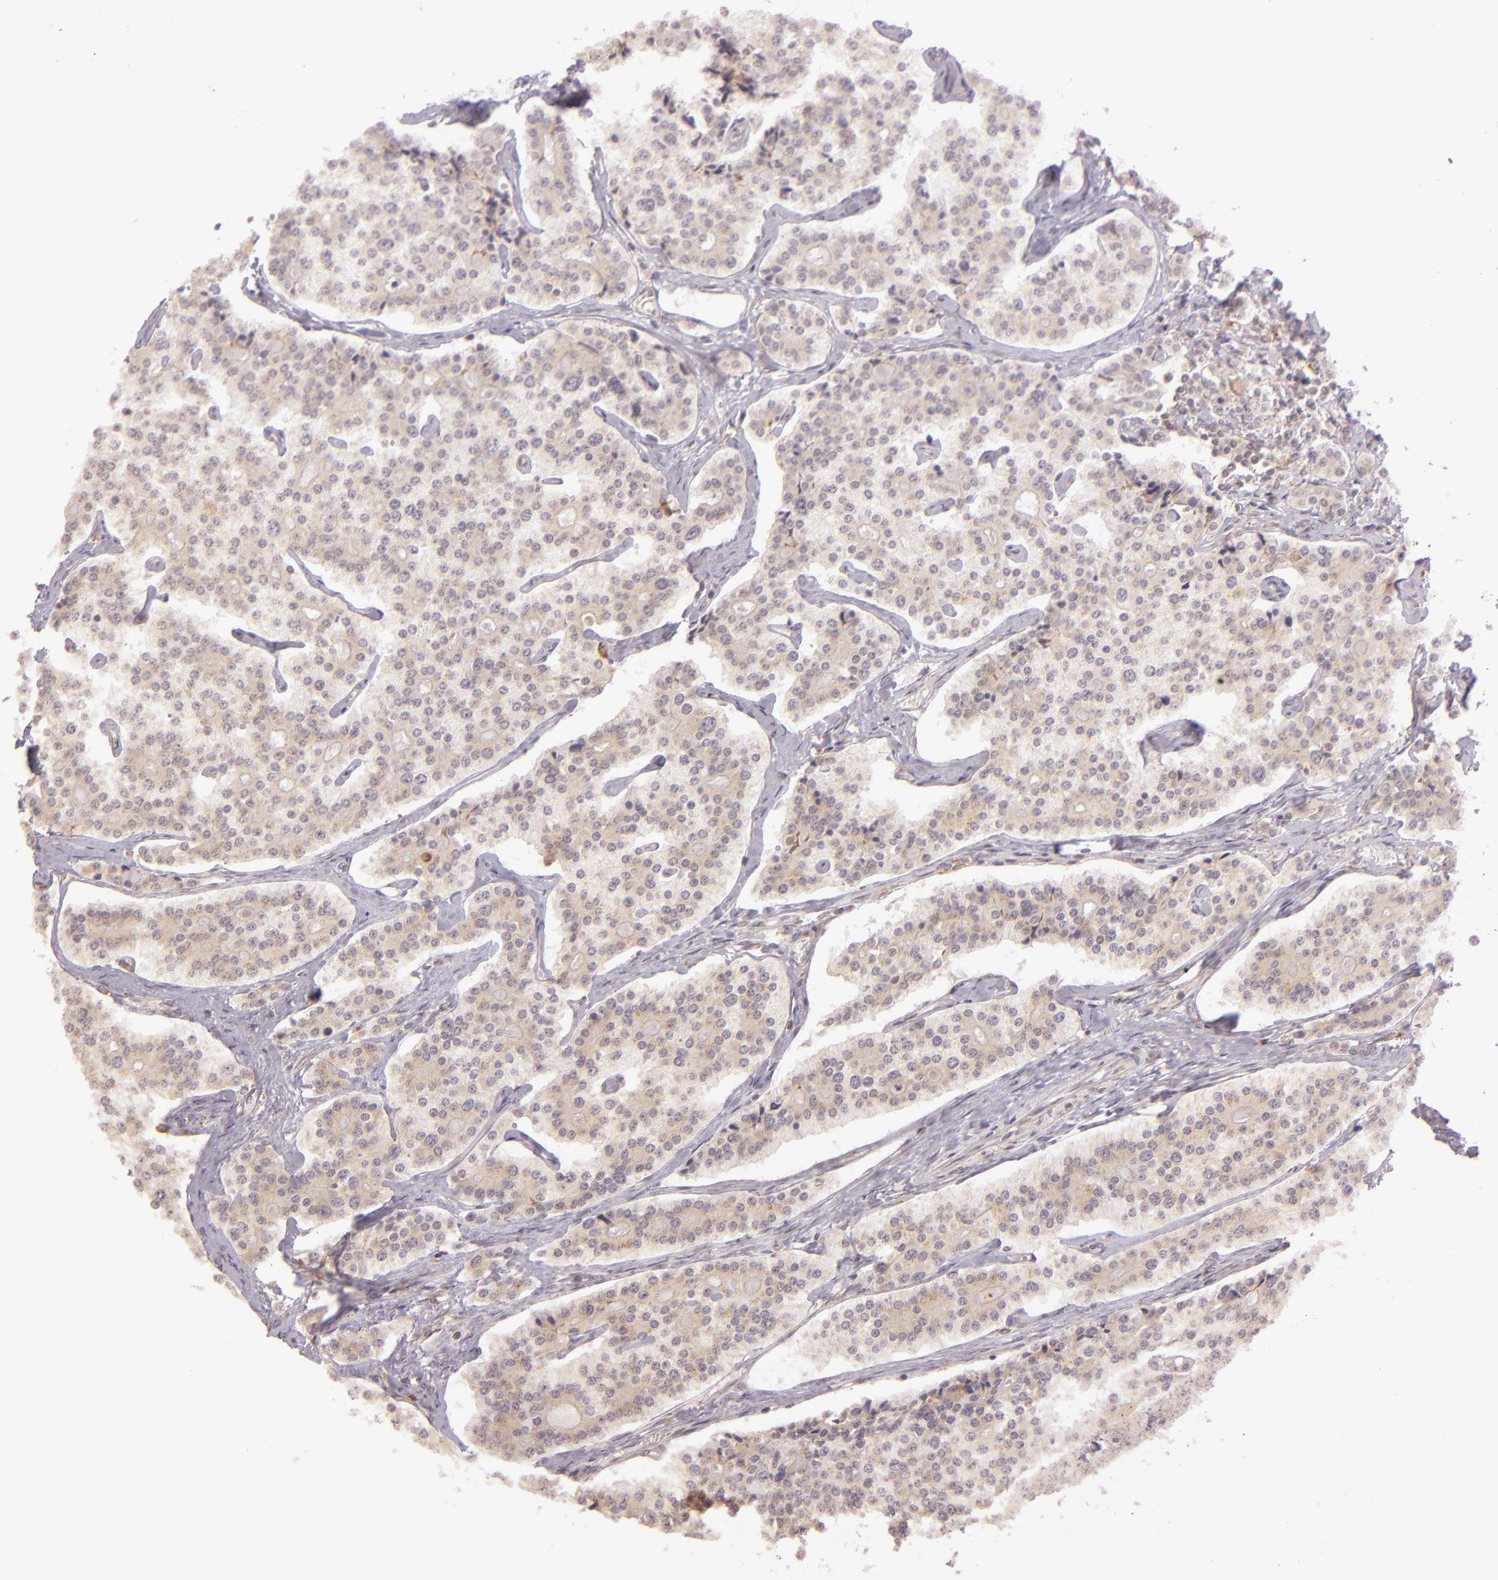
{"staining": {"intensity": "moderate", "quantity": ">75%", "location": "cytoplasmic/membranous"}, "tissue": "carcinoid", "cell_type": "Tumor cells", "image_type": "cancer", "snomed": [{"axis": "morphology", "description": "Carcinoid, malignant, NOS"}, {"axis": "topography", "description": "Small intestine"}], "caption": "The photomicrograph displays staining of carcinoid, revealing moderate cytoplasmic/membranous protein staining (brown color) within tumor cells.", "gene": "LGMN", "patient": {"sex": "male", "age": 63}}